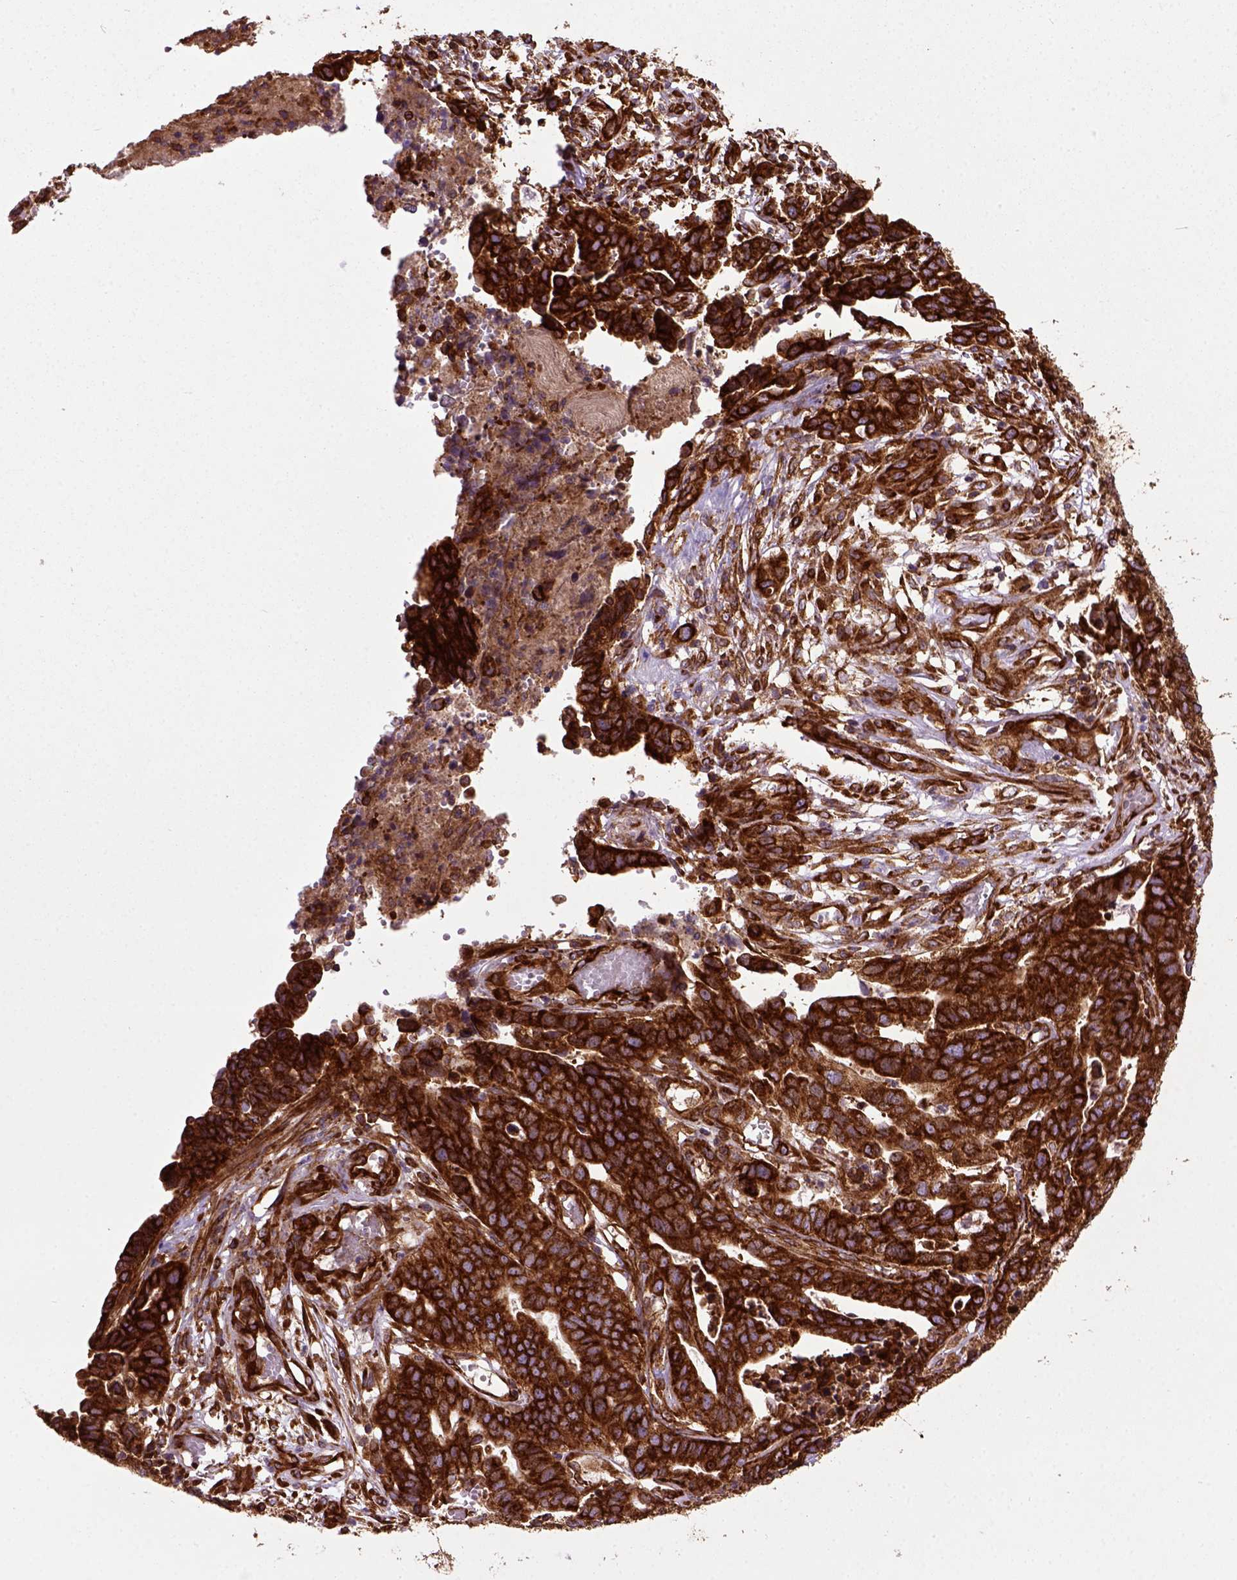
{"staining": {"intensity": "strong", "quantity": ">75%", "location": "cytoplasmic/membranous"}, "tissue": "stomach cancer", "cell_type": "Tumor cells", "image_type": "cancer", "snomed": [{"axis": "morphology", "description": "Adenocarcinoma, NOS"}, {"axis": "topography", "description": "Stomach, upper"}], "caption": "Brown immunohistochemical staining in human stomach adenocarcinoma reveals strong cytoplasmic/membranous staining in about >75% of tumor cells. (Brightfield microscopy of DAB IHC at high magnification).", "gene": "CAPRIN1", "patient": {"sex": "female", "age": 67}}